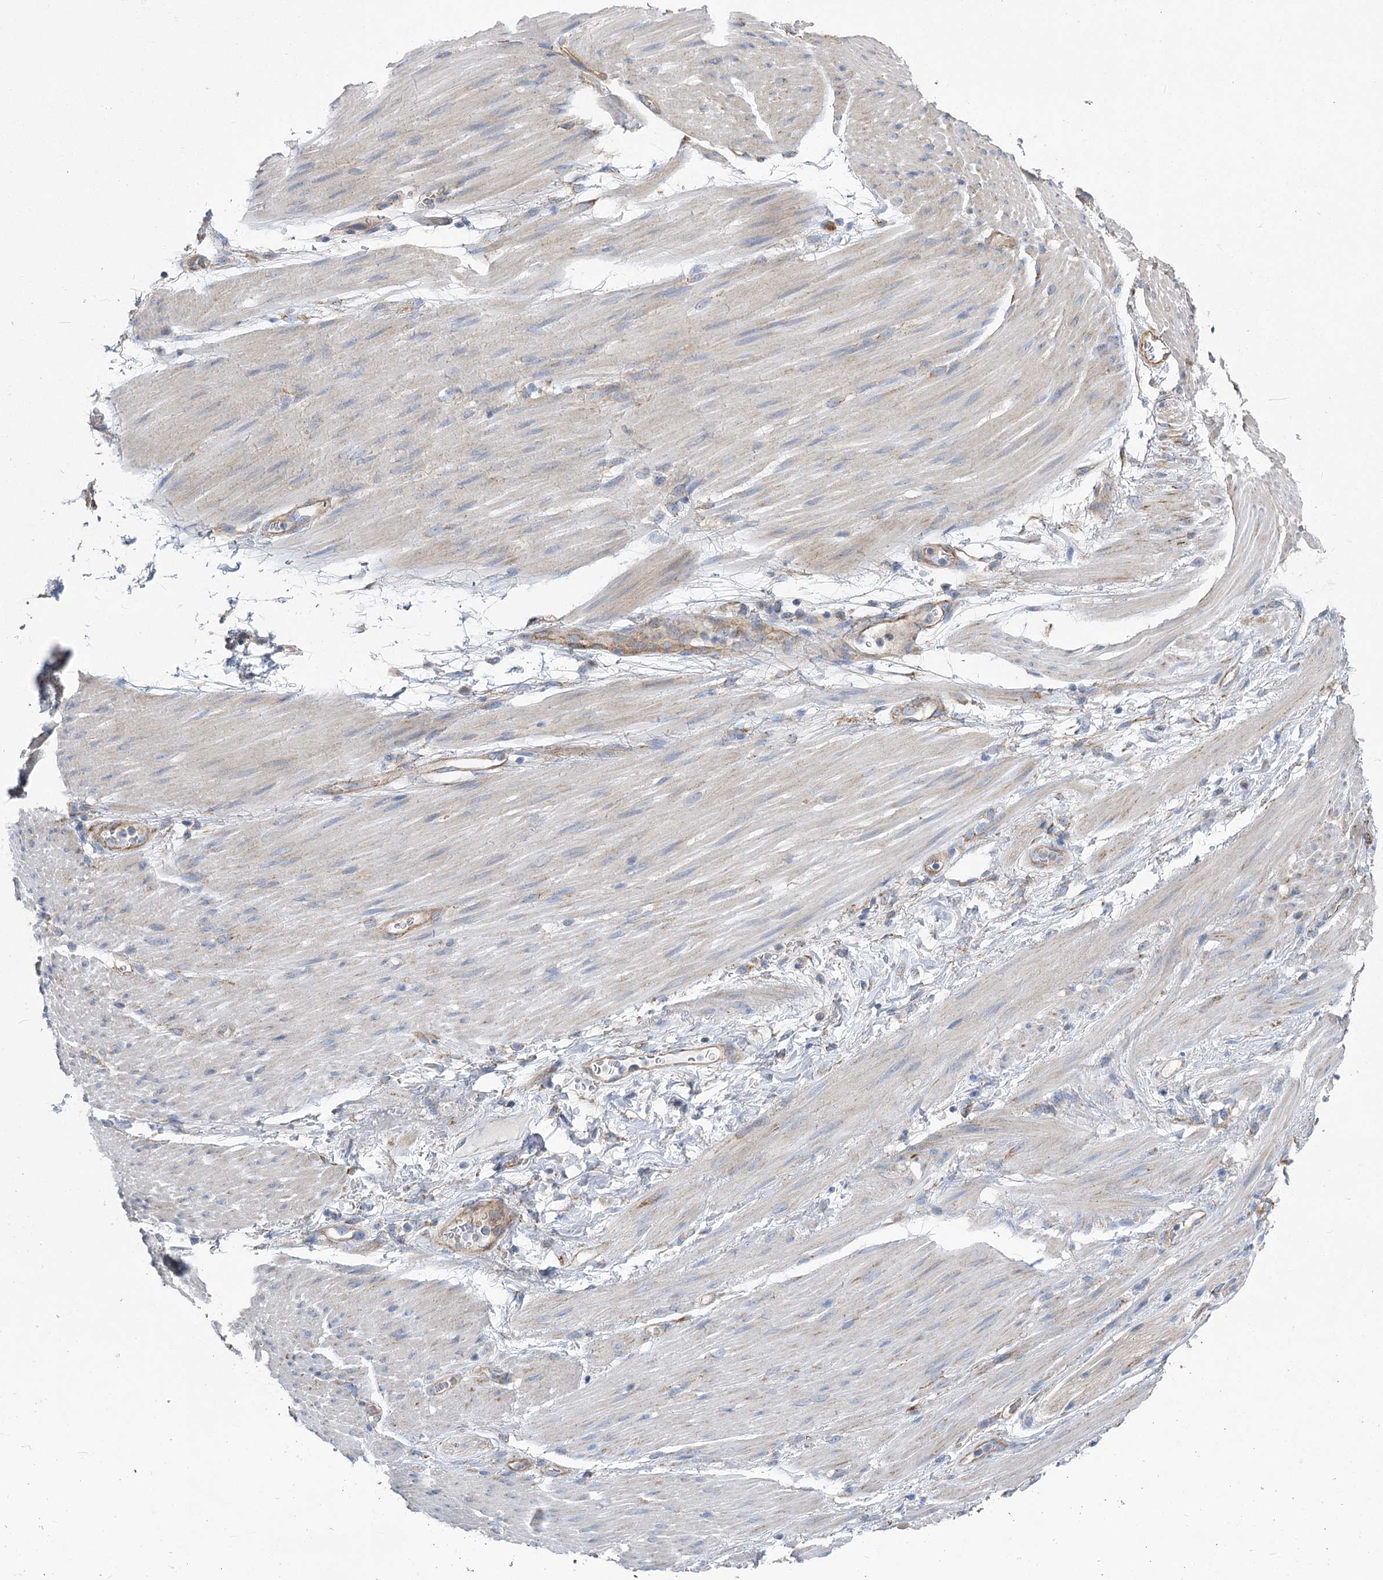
{"staining": {"intensity": "negative", "quantity": "none", "location": "none"}, "tissue": "stomach cancer", "cell_type": "Tumor cells", "image_type": "cancer", "snomed": [{"axis": "morphology", "description": "Adenocarcinoma, NOS"}, {"axis": "topography", "description": "Stomach"}], "caption": "An immunohistochemistry histopathology image of stomach adenocarcinoma is shown. There is no staining in tumor cells of stomach adenocarcinoma.", "gene": "RMDN2", "patient": {"sex": "female", "age": 73}}